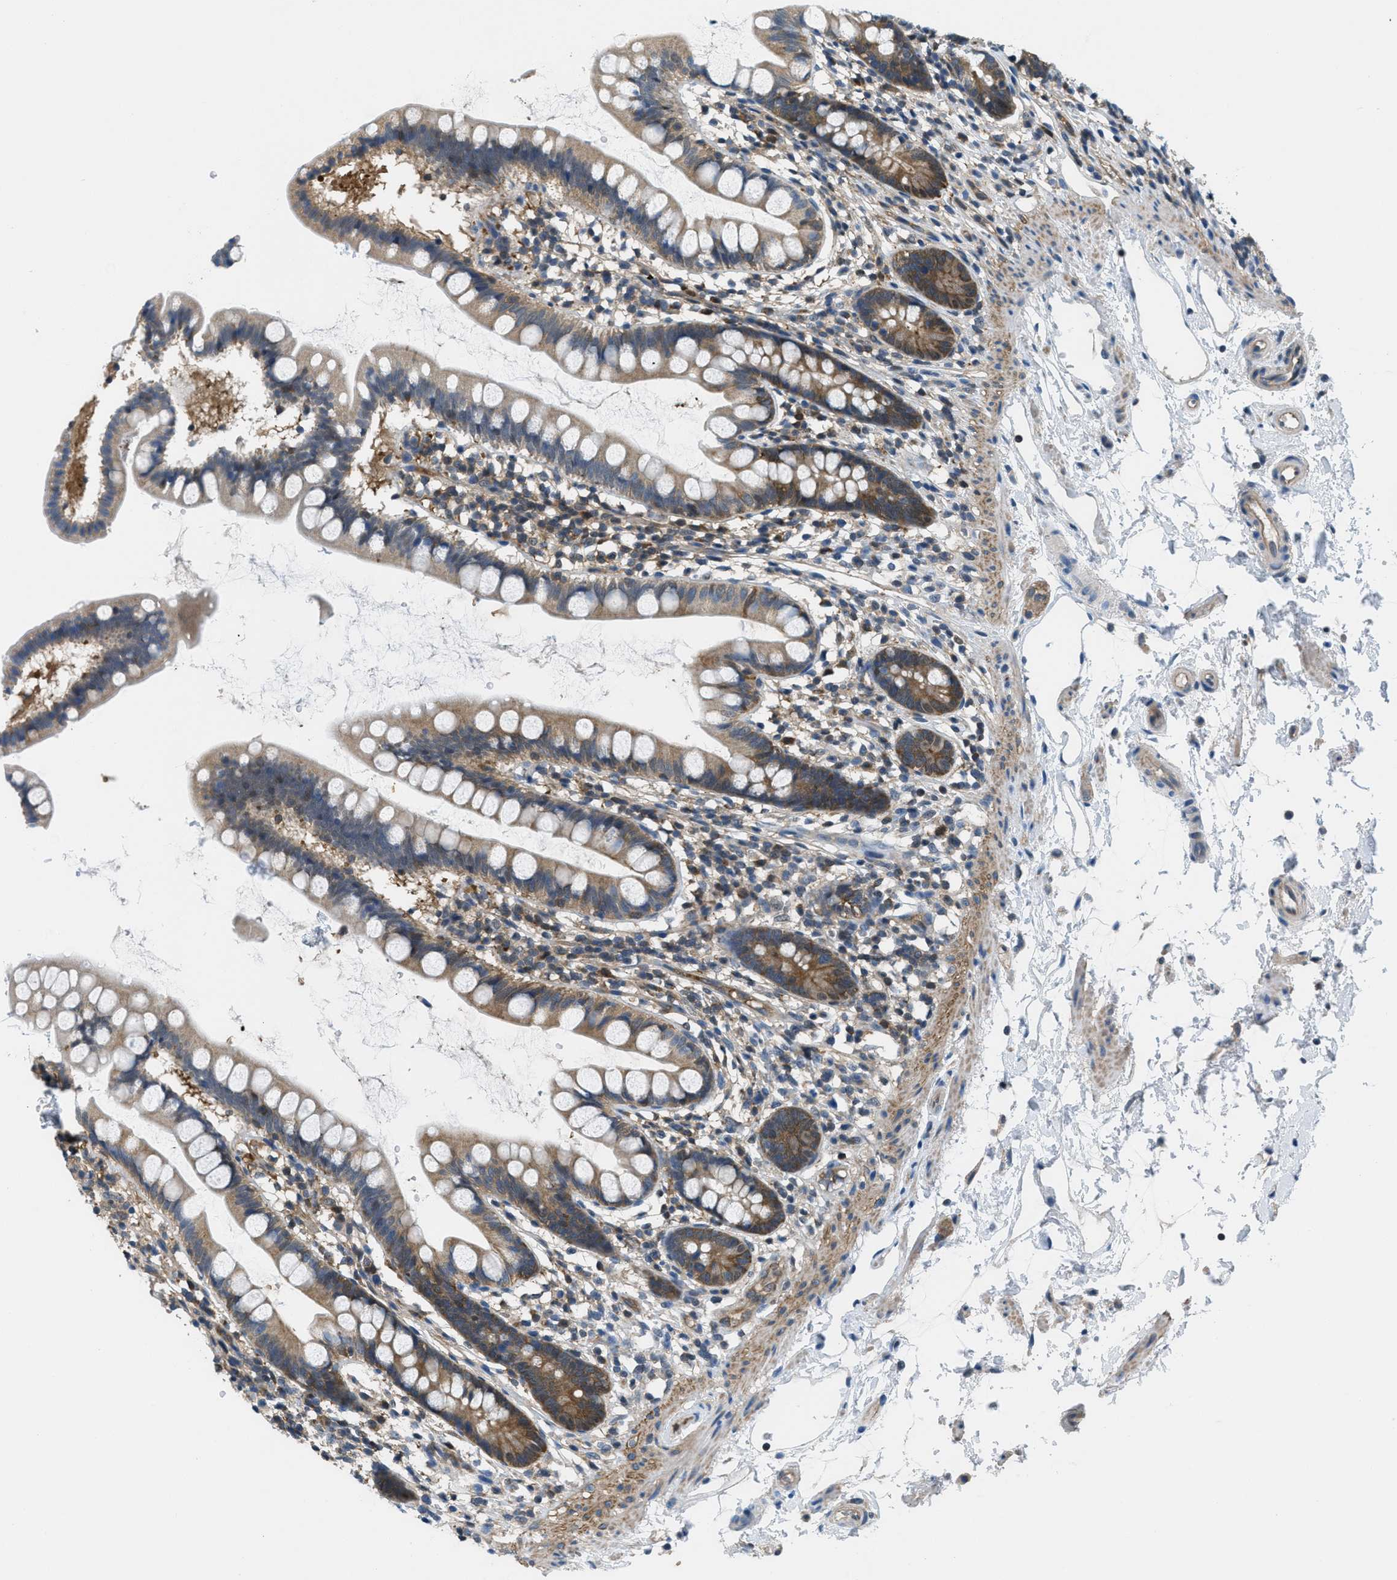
{"staining": {"intensity": "moderate", "quantity": "25%-75%", "location": "cytoplasmic/membranous"}, "tissue": "small intestine", "cell_type": "Glandular cells", "image_type": "normal", "snomed": [{"axis": "morphology", "description": "Normal tissue, NOS"}, {"axis": "topography", "description": "Small intestine"}], "caption": "Immunohistochemical staining of normal human small intestine displays moderate cytoplasmic/membranous protein positivity in about 25%-75% of glandular cells. The protein is stained brown, and the nuclei are stained in blue (DAB IHC with brightfield microscopy, high magnification).", "gene": "PIP5K1C", "patient": {"sex": "female", "age": 84}}